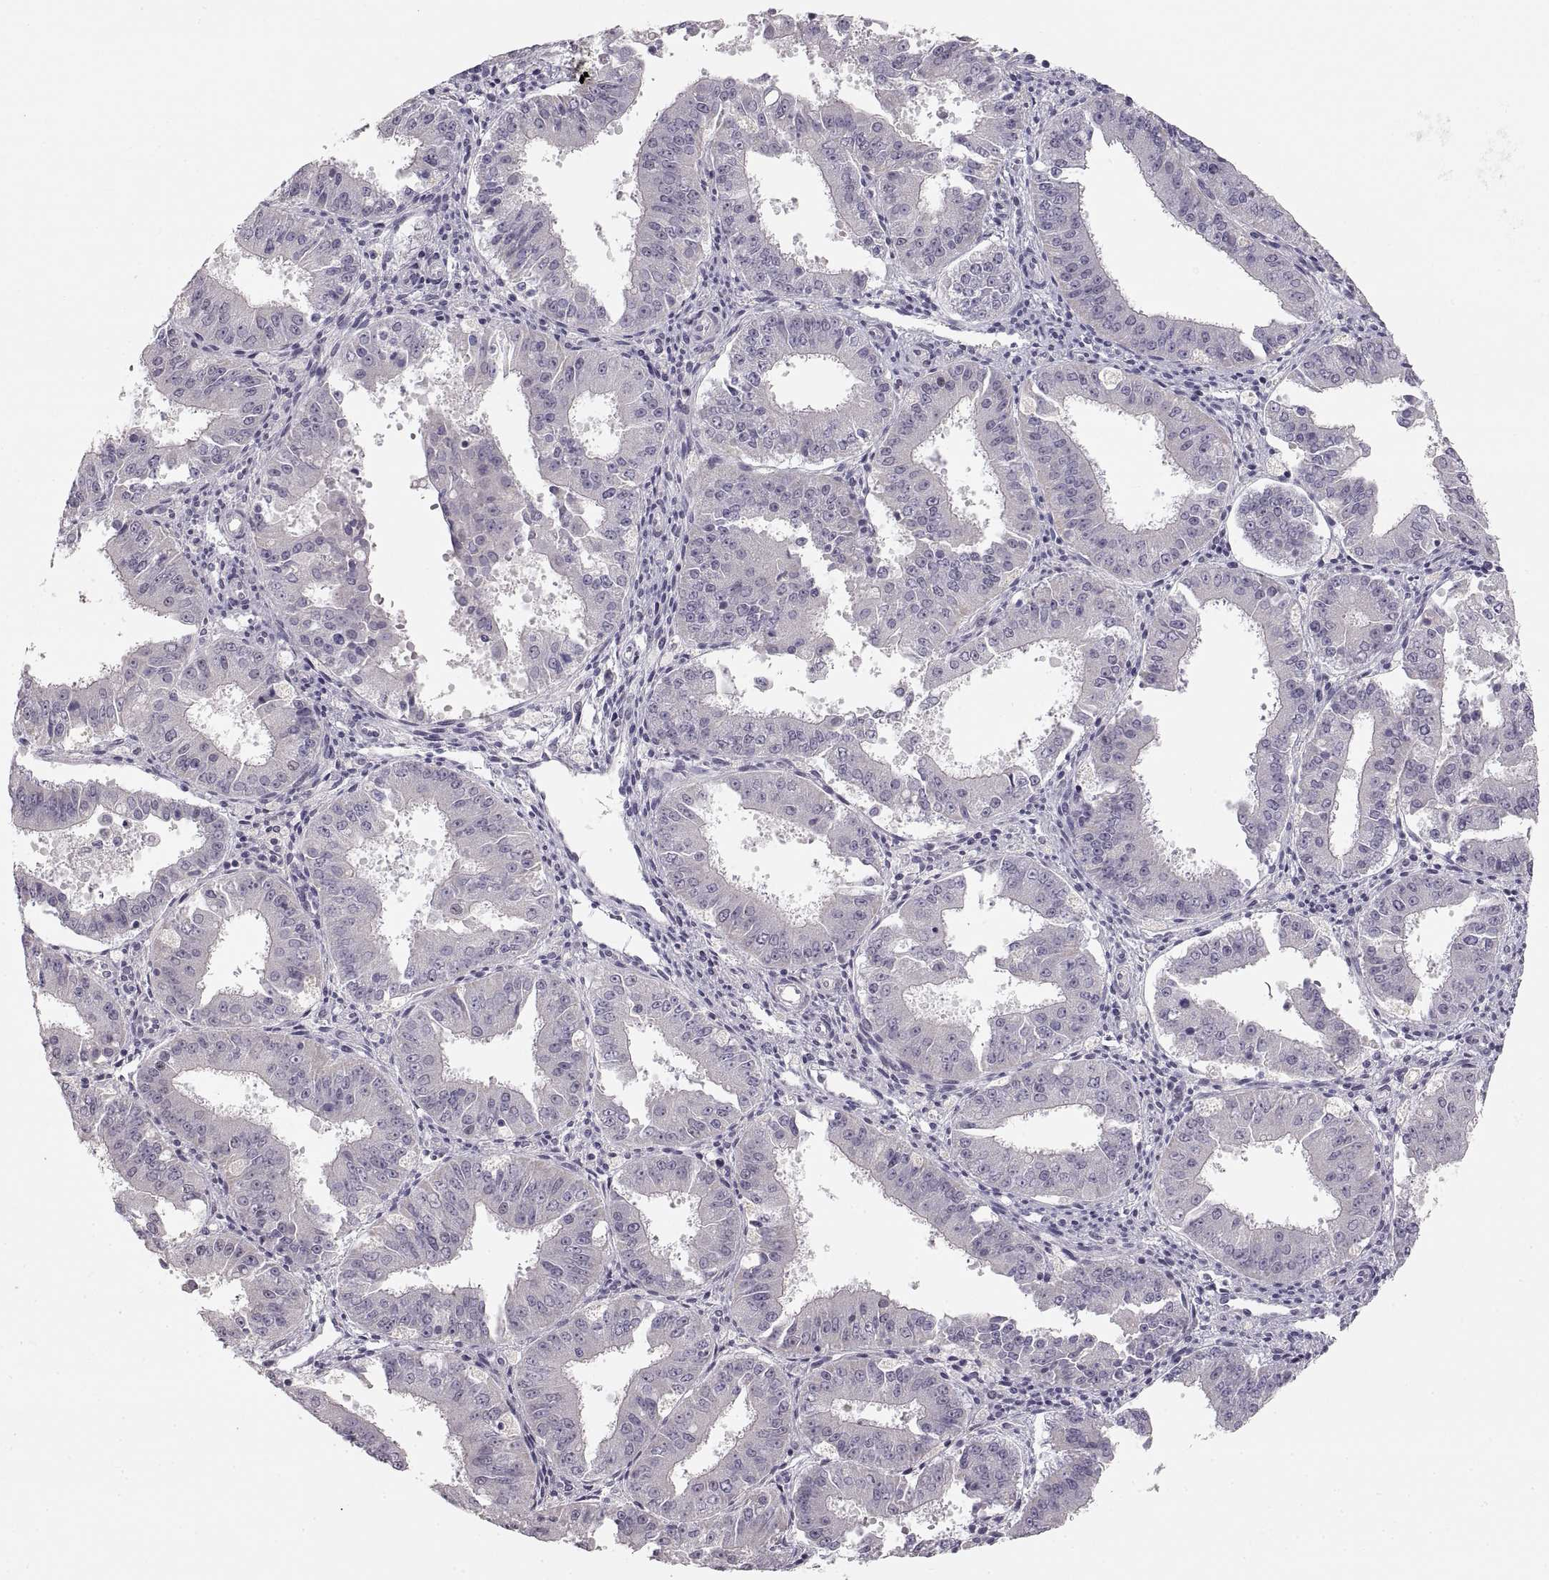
{"staining": {"intensity": "negative", "quantity": "none", "location": "none"}, "tissue": "ovarian cancer", "cell_type": "Tumor cells", "image_type": "cancer", "snomed": [{"axis": "morphology", "description": "Carcinoma, endometroid"}, {"axis": "topography", "description": "Ovary"}], "caption": "Immunohistochemistry micrograph of ovarian endometroid carcinoma stained for a protein (brown), which exhibits no expression in tumor cells.", "gene": "PCSK2", "patient": {"sex": "female", "age": 42}}